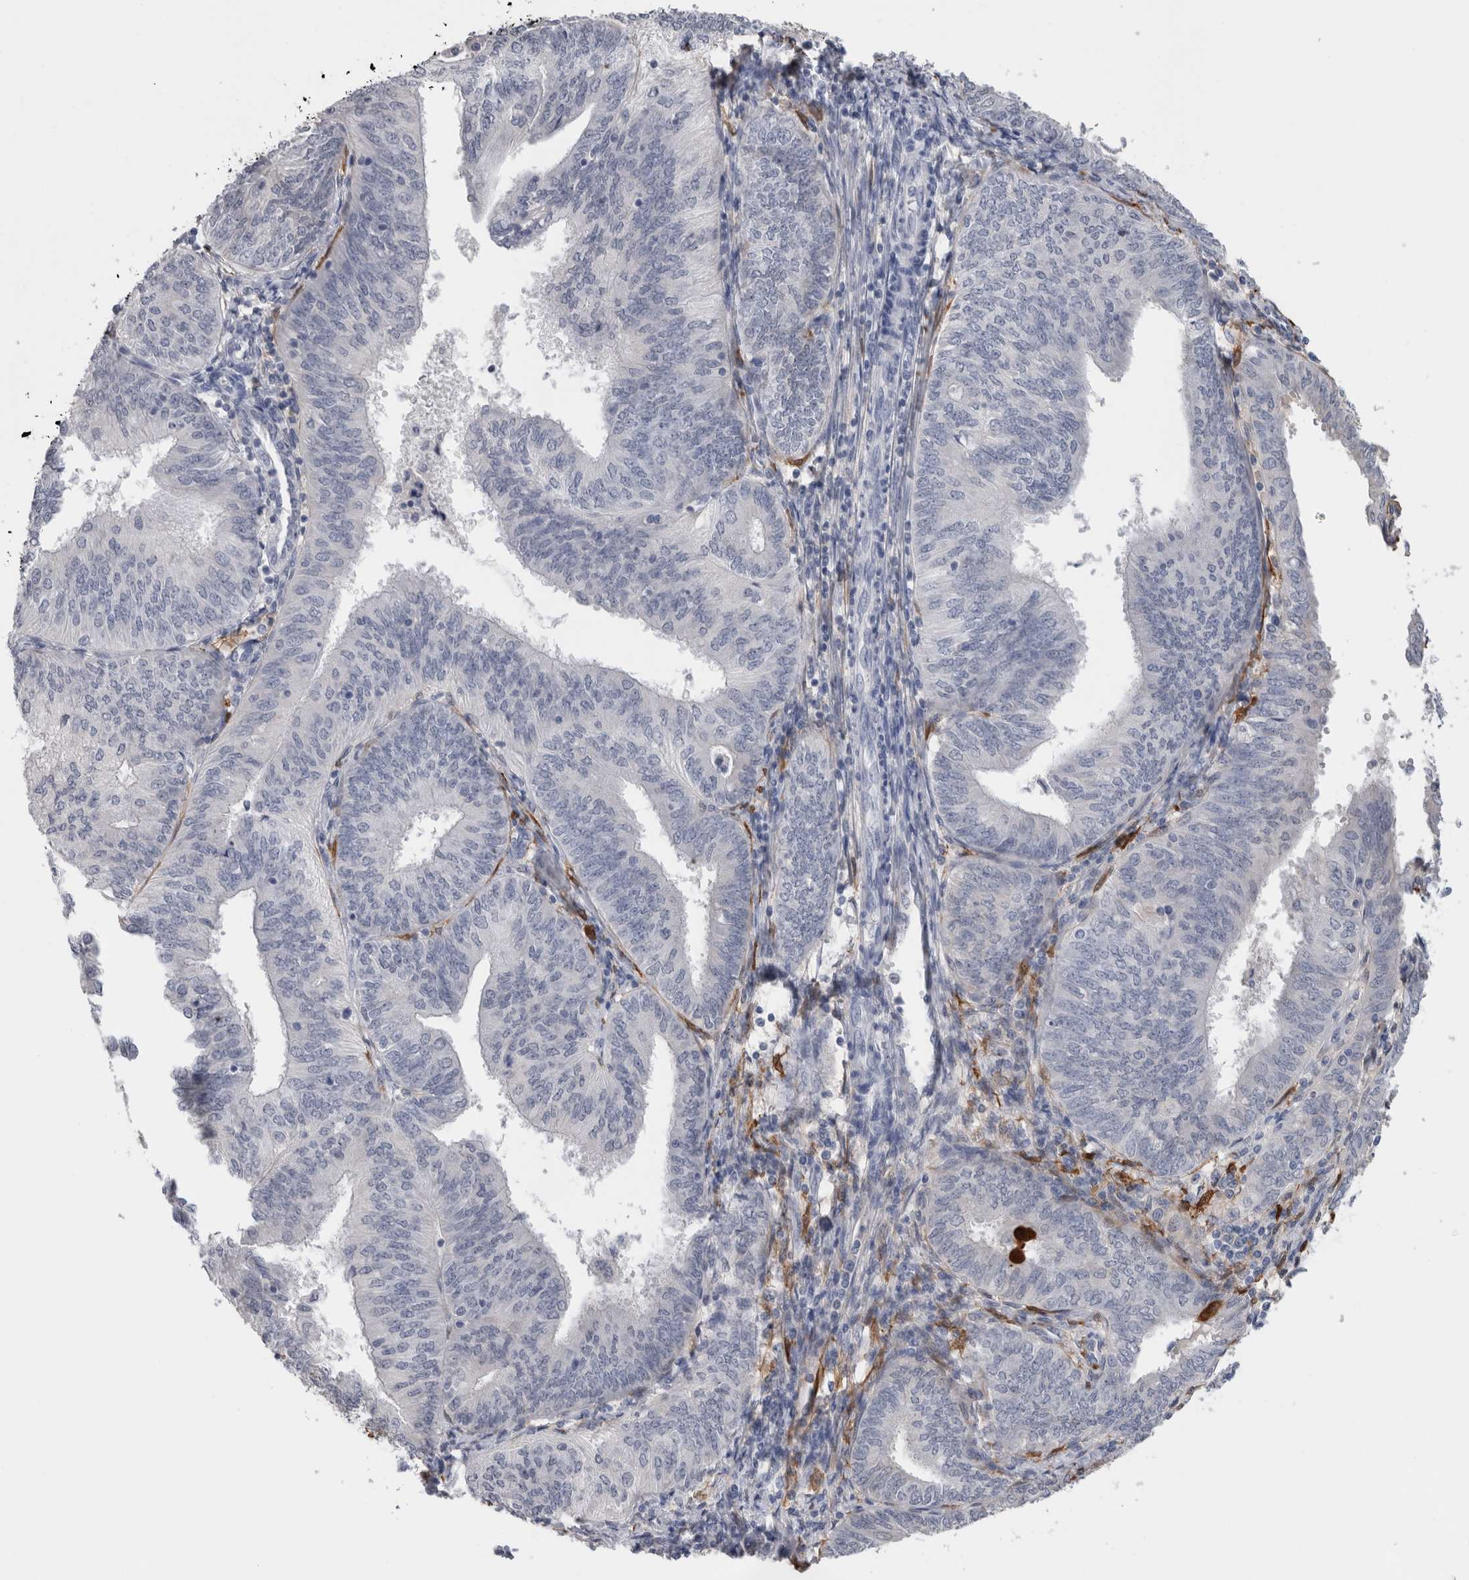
{"staining": {"intensity": "negative", "quantity": "none", "location": "none"}, "tissue": "endometrial cancer", "cell_type": "Tumor cells", "image_type": "cancer", "snomed": [{"axis": "morphology", "description": "Adenocarcinoma, NOS"}, {"axis": "topography", "description": "Endometrium"}], "caption": "Immunohistochemical staining of endometrial cancer reveals no significant staining in tumor cells.", "gene": "FABP4", "patient": {"sex": "female", "age": 58}}